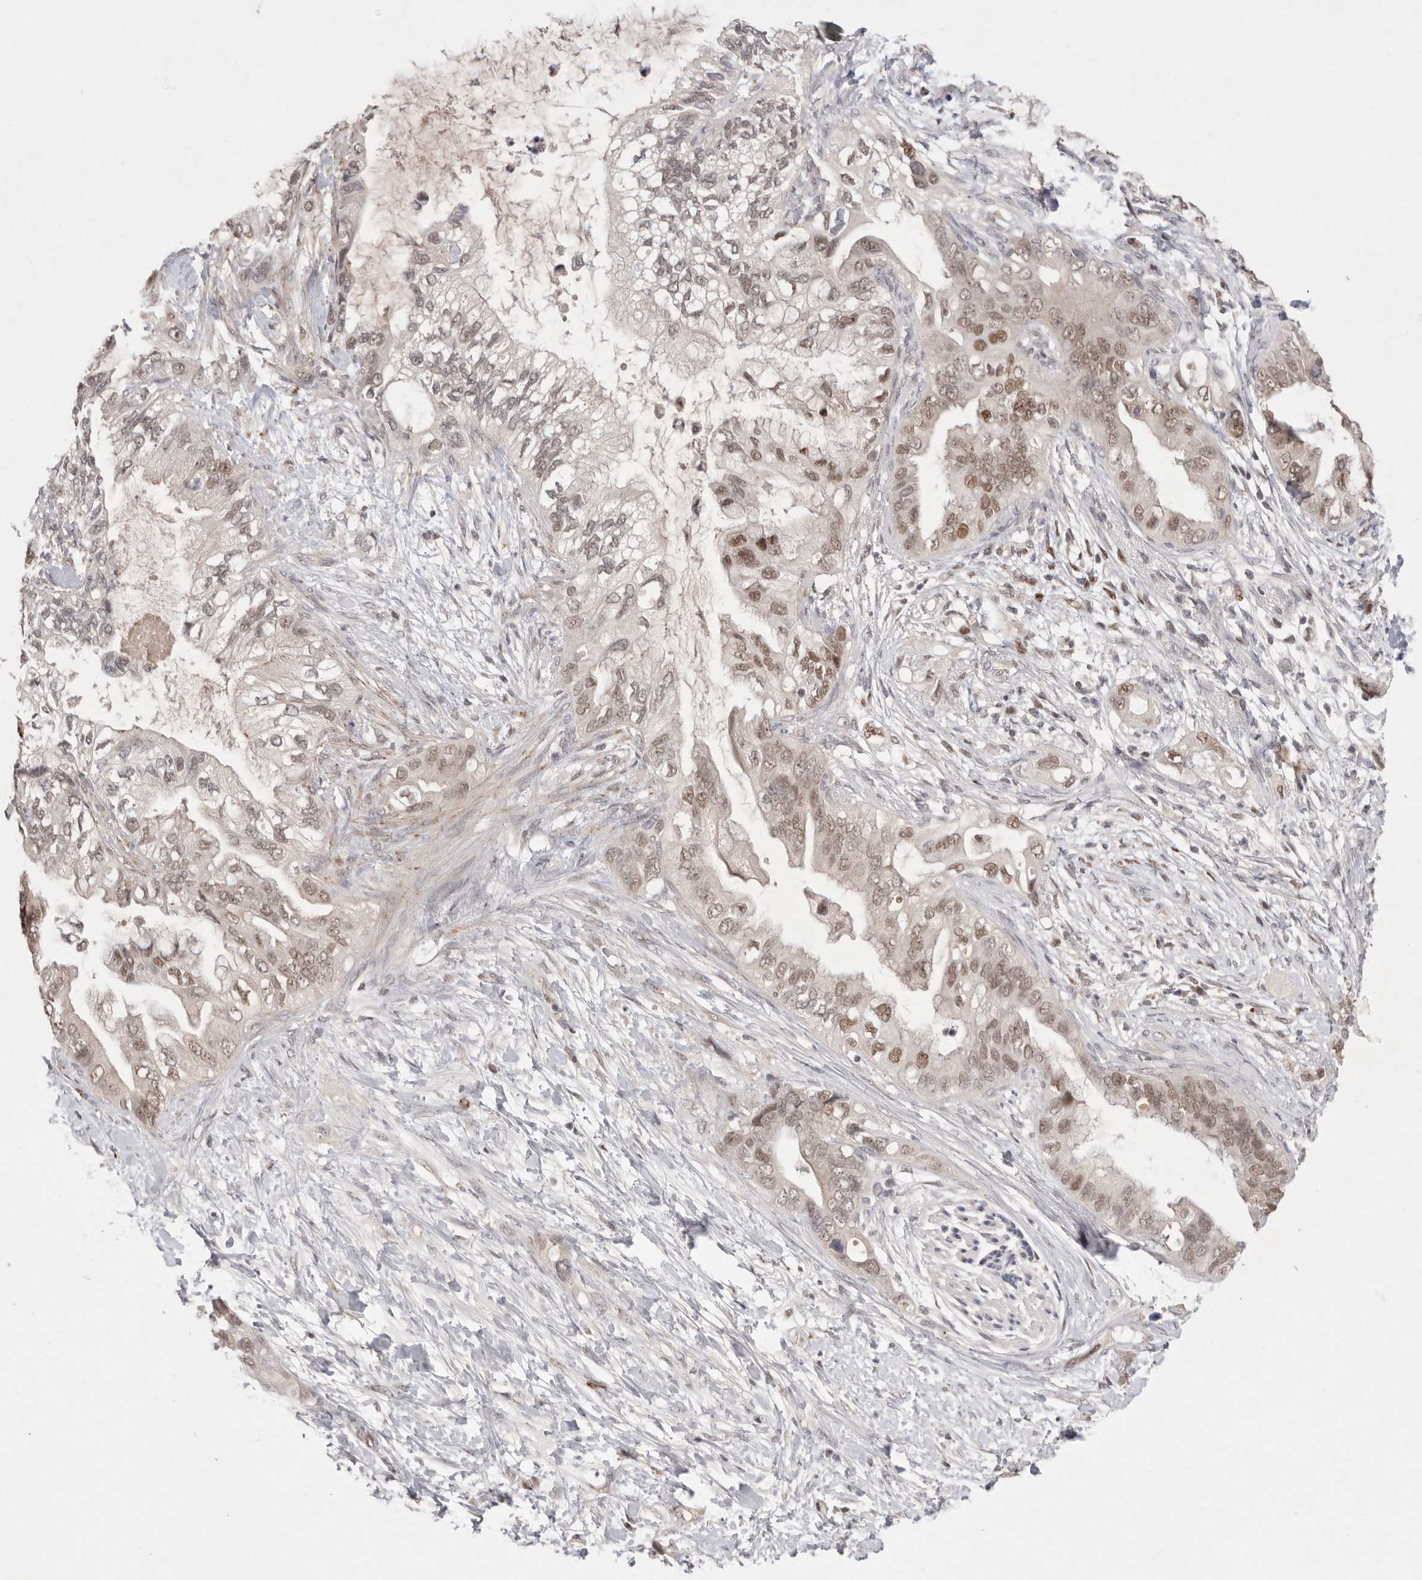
{"staining": {"intensity": "moderate", "quantity": ">75%", "location": "nuclear"}, "tissue": "pancreatic cancer", "cell_type": "Tumor cells", "image_type": "cancer", "snomed": [{"axis": "morphology", "description": "Adenocarcinoma, NOS"}, {"axis": "topography", "description": "Pancreas"}], "caption": "There is medium levels of moderate nuclear staining in tumor cells of pancreatic cancer, as demonstrated by immunohistochemical staining (brown color).", "gene": "HUS1", "patient": {"sex": "female", "age": 56}}